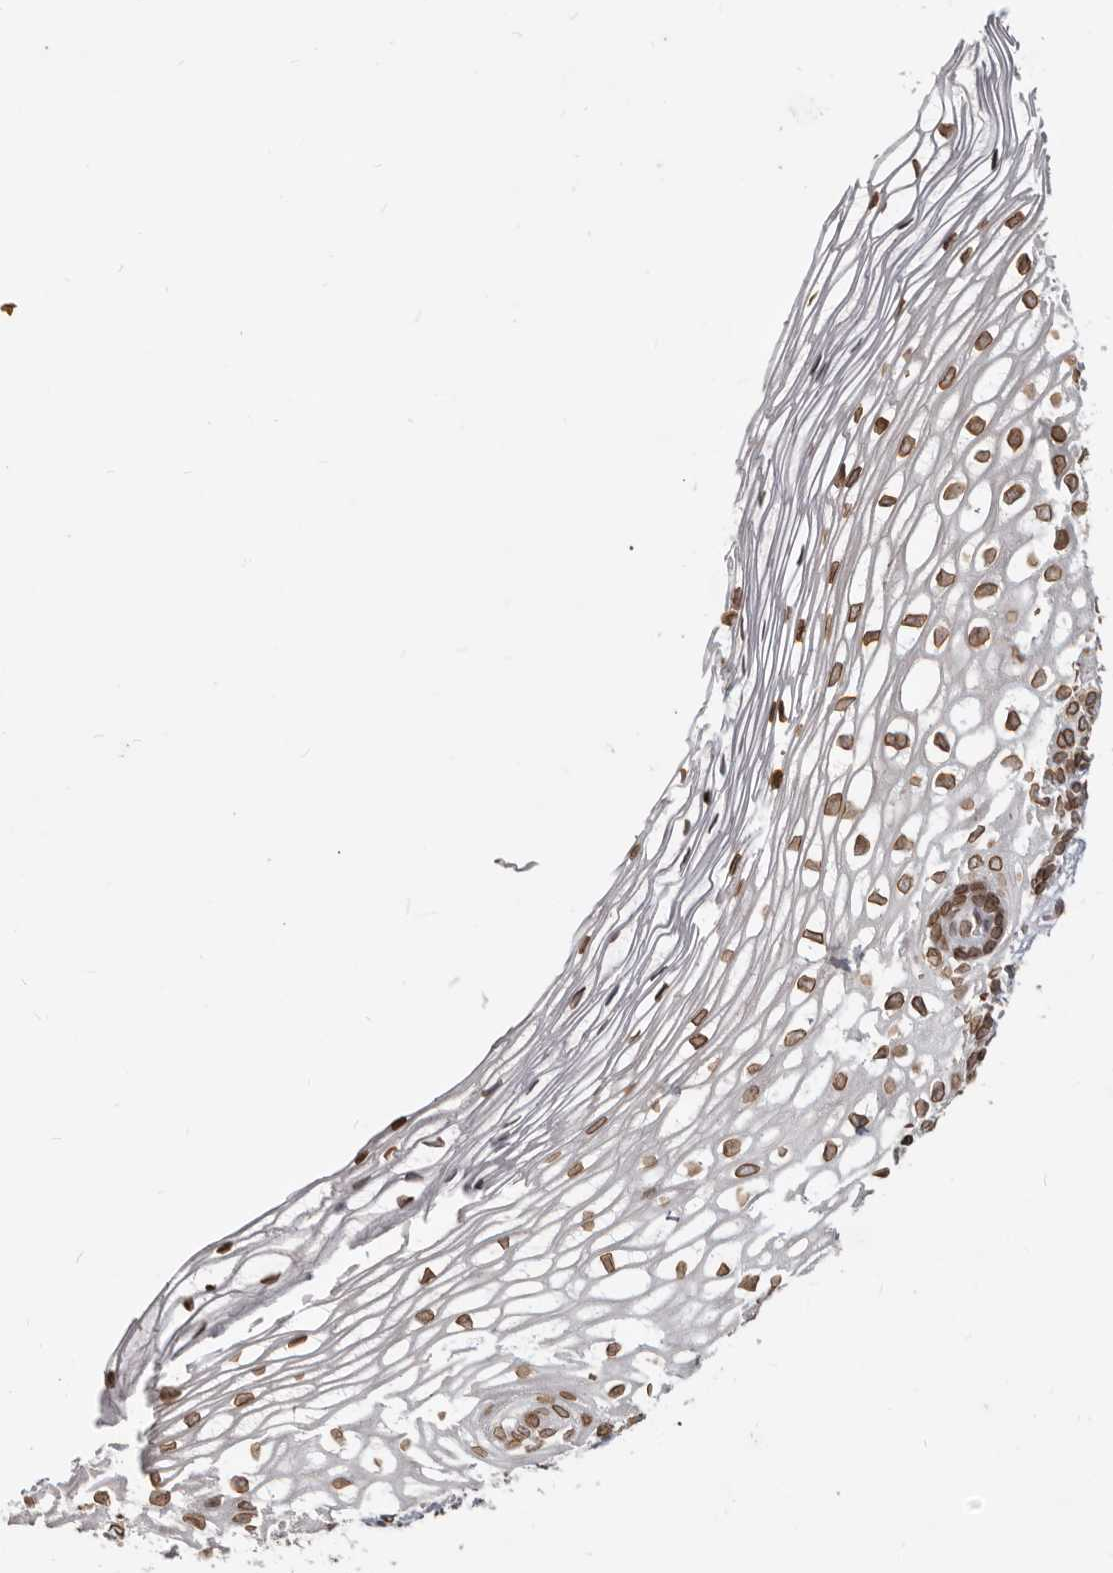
{"staining": {"intensity": "moderate", "quantity": ">75%", "location": "cytoplasmic/membranous,nuclear"}, "tissue": "cervix", "cell_type": "Squamous epithelial cells", "image_type": "normal", "snomed": [{"axis": "morphology", "description": "Normal tissue, NOS"}, {"axis": "topography", "description": "Cervix"}], "caption": "IHC (DAB) staining of unremarkable cervix displays moderate cytoplasmic/membranous,nuclear protein positivity in approximately >75% of squamous epithelial cells. The protein is shown in brown color, while the nuclei are stained blue.", "gene": "NUP153", "patient": {"sex": "female", "age": 27}}